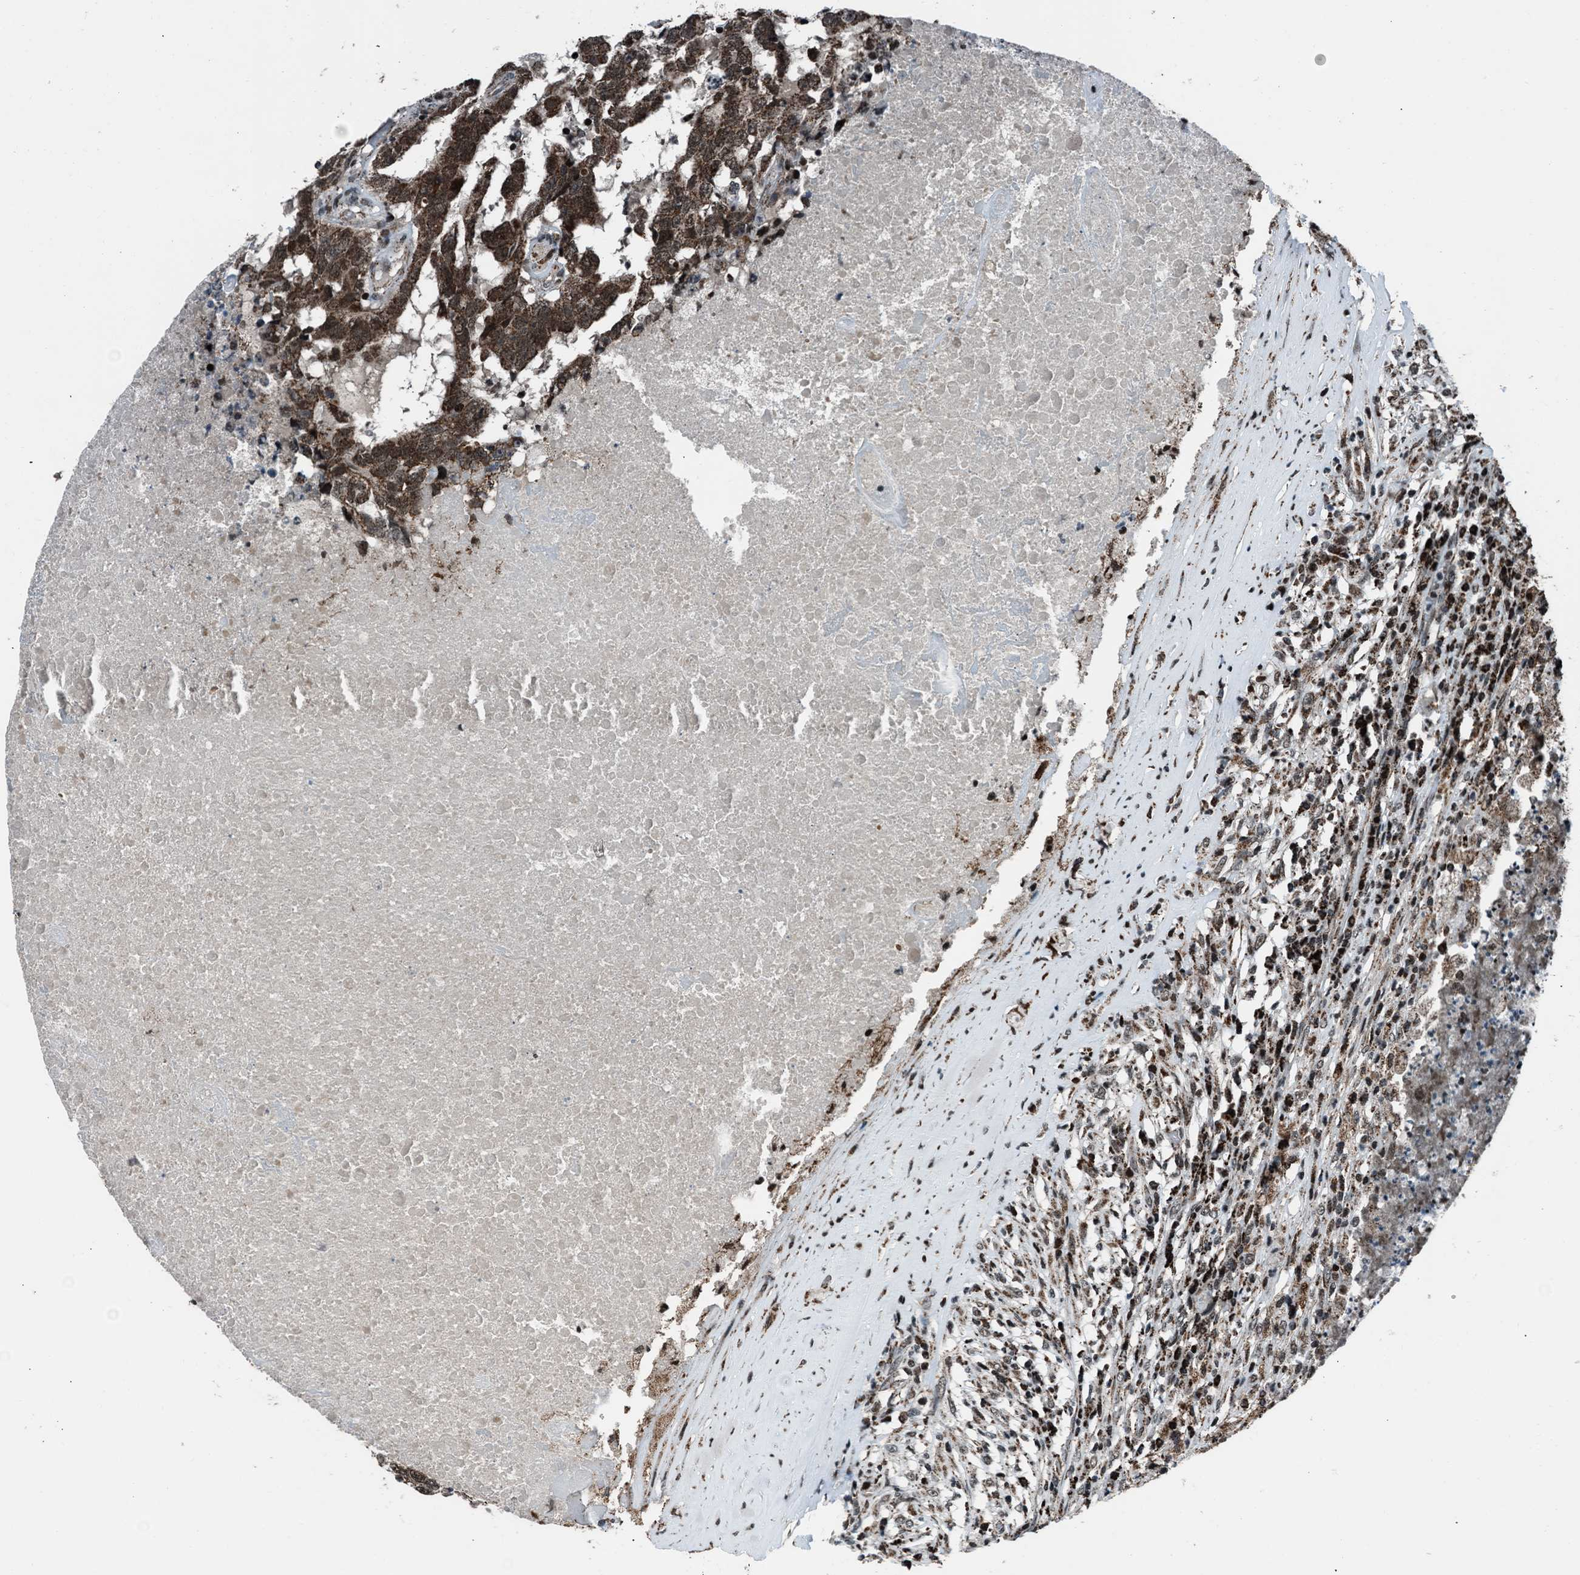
{"staining": {"intensity": "moderate", "quantity": ">75%", "location": "cytoplasmic/membranous,nuclear"}, "tissue": "testis cancer", "cell_type": "Tumor cells", "image_type": "cancer", "snomed": [{"axis": "morphology", "description": "Necrosis, NOS"}, {"axis": "morphology", "description": "Carcinoma, Embryonal, NOS"}, {"axis": "topography", "description": "Testis"}], "caption": "Testis cancer (embryonal carcinoma) stained with DAB immunohistochemistry (IHC) reveals medium levels of moderate cytoplasmic/membranous and nuclear expression in approximately >75% of tumor cells. (DAB (3,3'-diaminobenzidine) = brown stain, brightfield microscopy at high magnification).", "gene": "MORC3", "patient": {"sex": "male", "age": 19}}